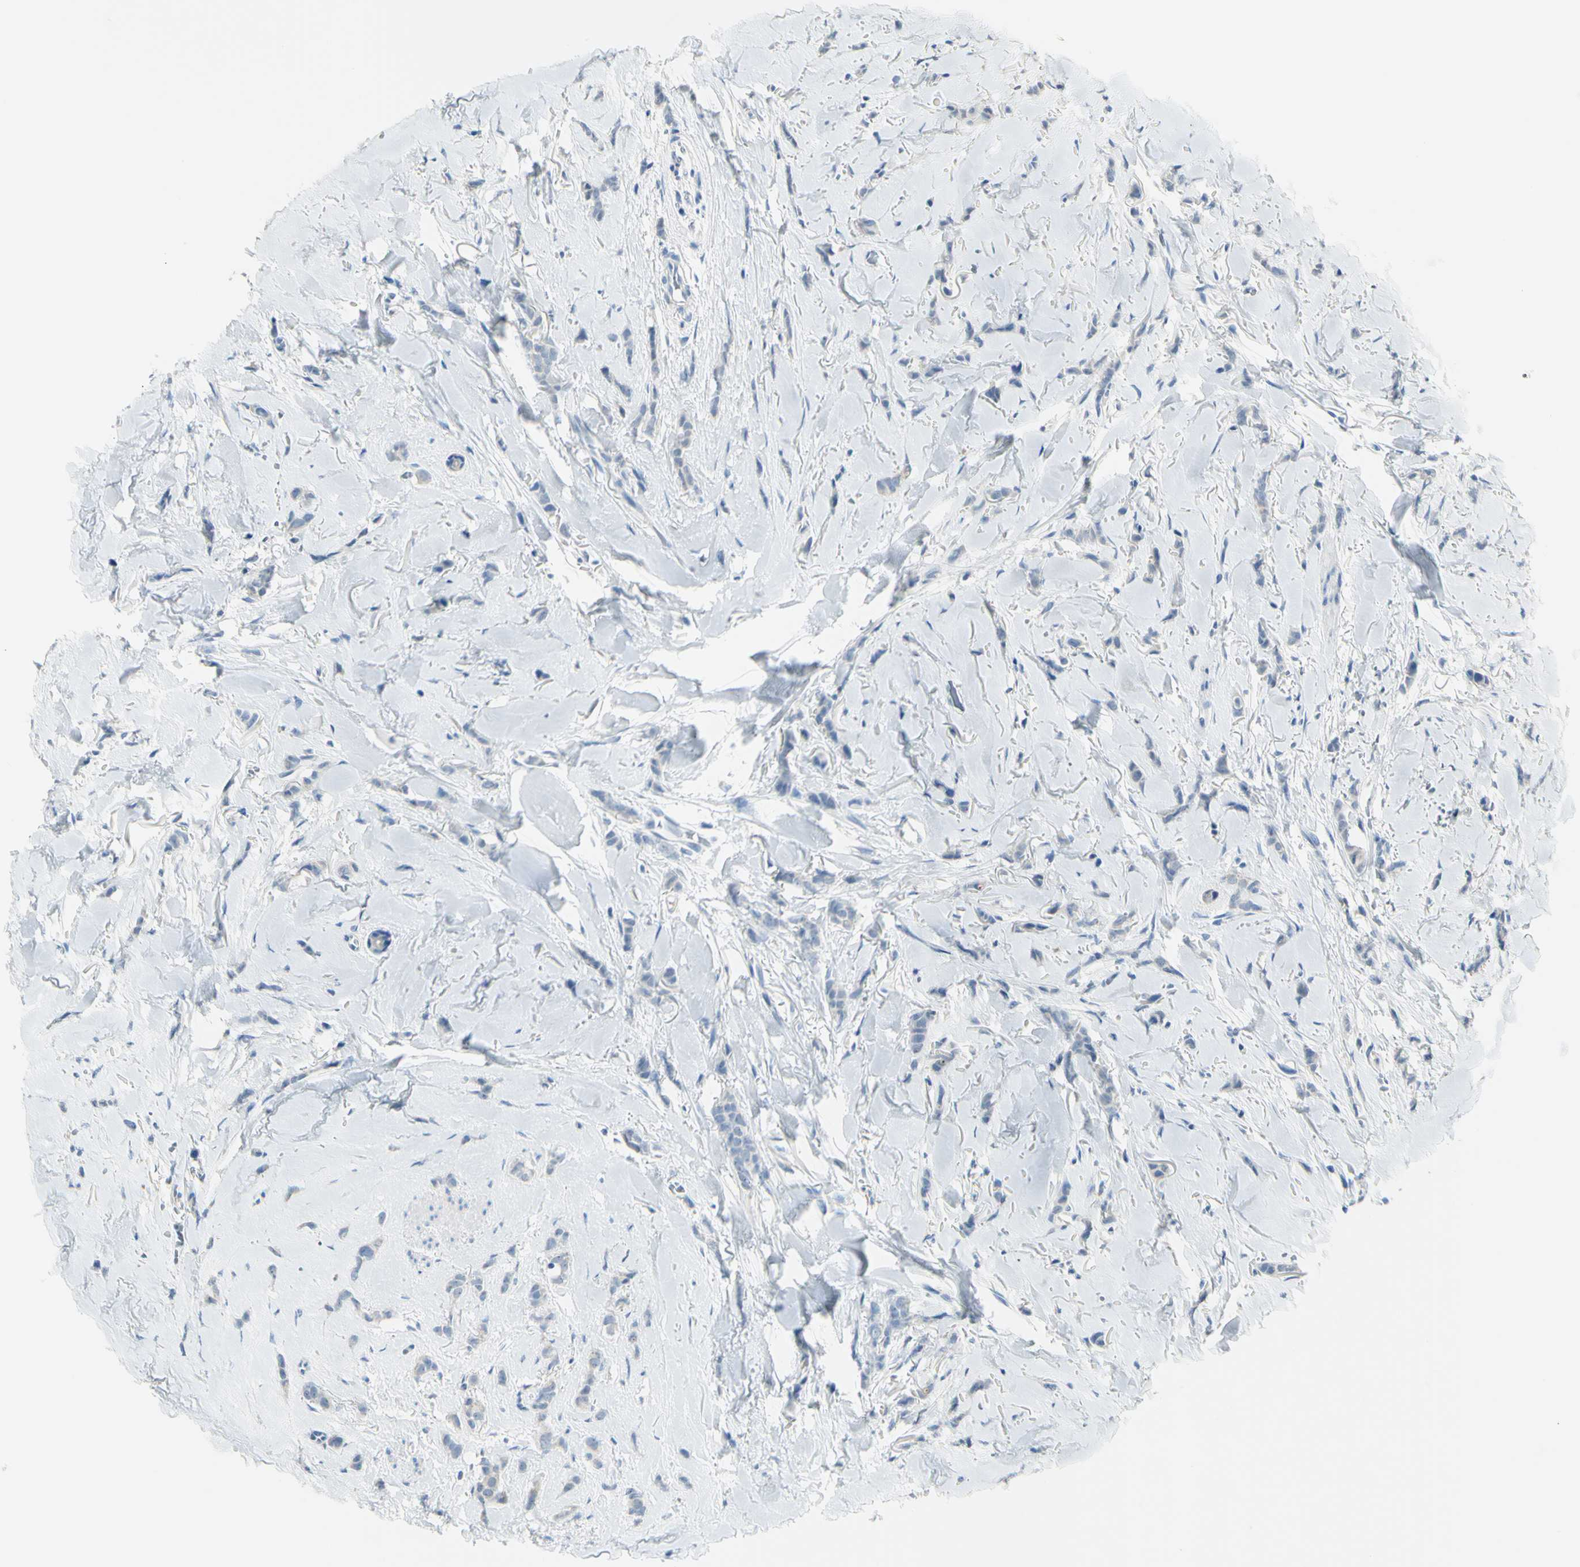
{"staining": {"intensity": "negative", "quantity": "none", "location": "none"}, "tissue": "breast cancer", "cell_type": "Tumor cells", "image_type": "cancer", "snomed": [{"axis": "morphology", "description": "Lobular carcinoma"}, {"axis": "topography", "description": "Skin"}, {"axis": "topography", "description": "Breast"}], "caption": "DAB immunohistochemical staining of breast cancer (lobular carcinoma) exhibits no significant staining in tumor cells.", "gene": "ZNF557", "patient": {"sex": "female", "age": 46}}